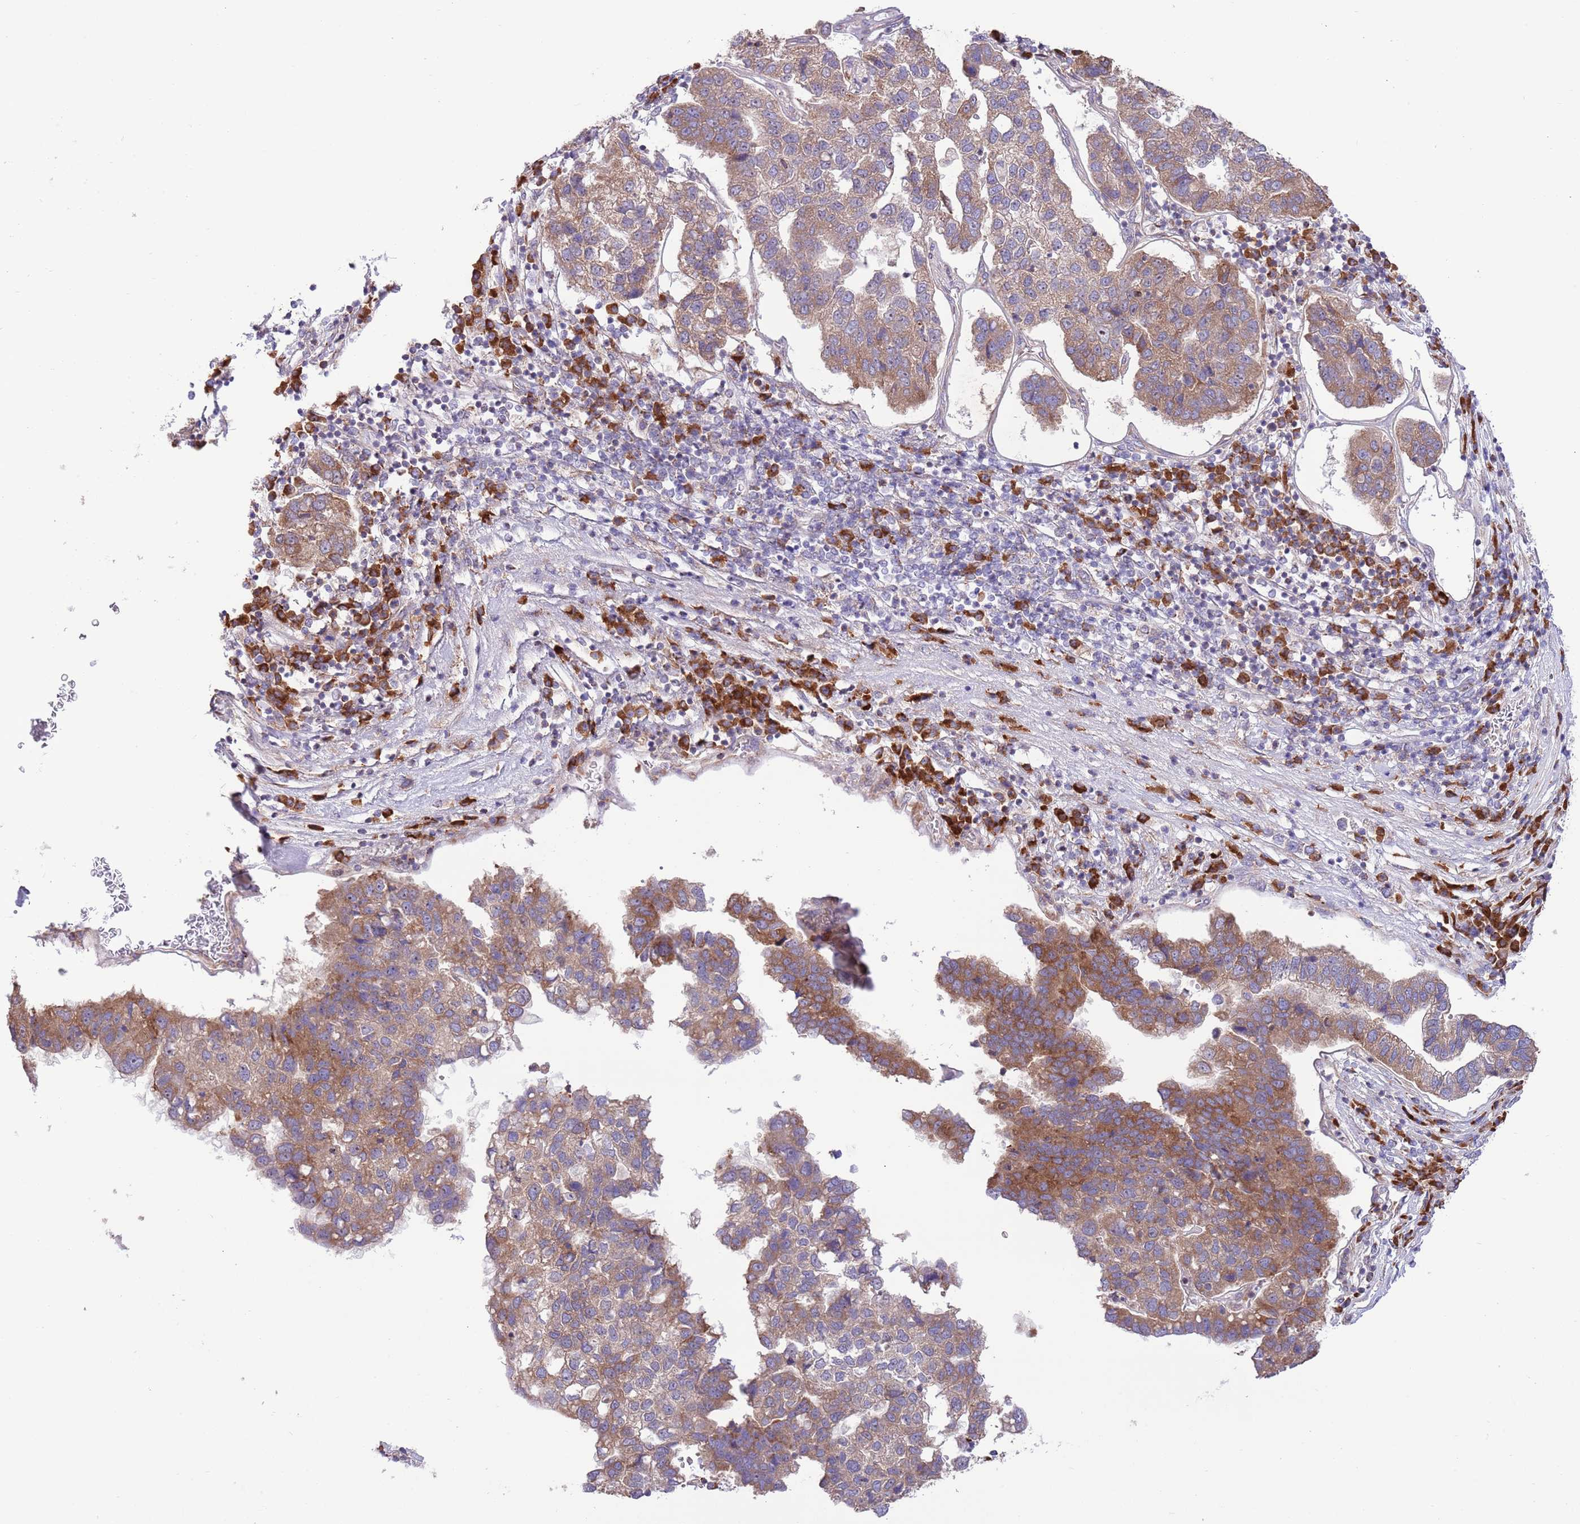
{"staining": {"intensity": "moderate", "quantity": ">75%", "location": "cytoplasmic/membranous"}, "tissue": "pancreatic cancer", "cell_type": "Tumor cells", "image_type": "cancer", "snomed": [{"axis": "morphology", "description": "Adenocarcinoma, NOS"}, {"axis": "topography", "description": "Pancreas"}], "caption": "DAB immunohistochemical staining of pancreatic adenocarcinoma shows moderate cytoplasmic/membranous protein staining in approximately >75% of tumor cells. (DAB IHC with brightfield microscopy, high magnification).", "gene": "DAND5", "patient": {"sex": "female", "age": 61}}